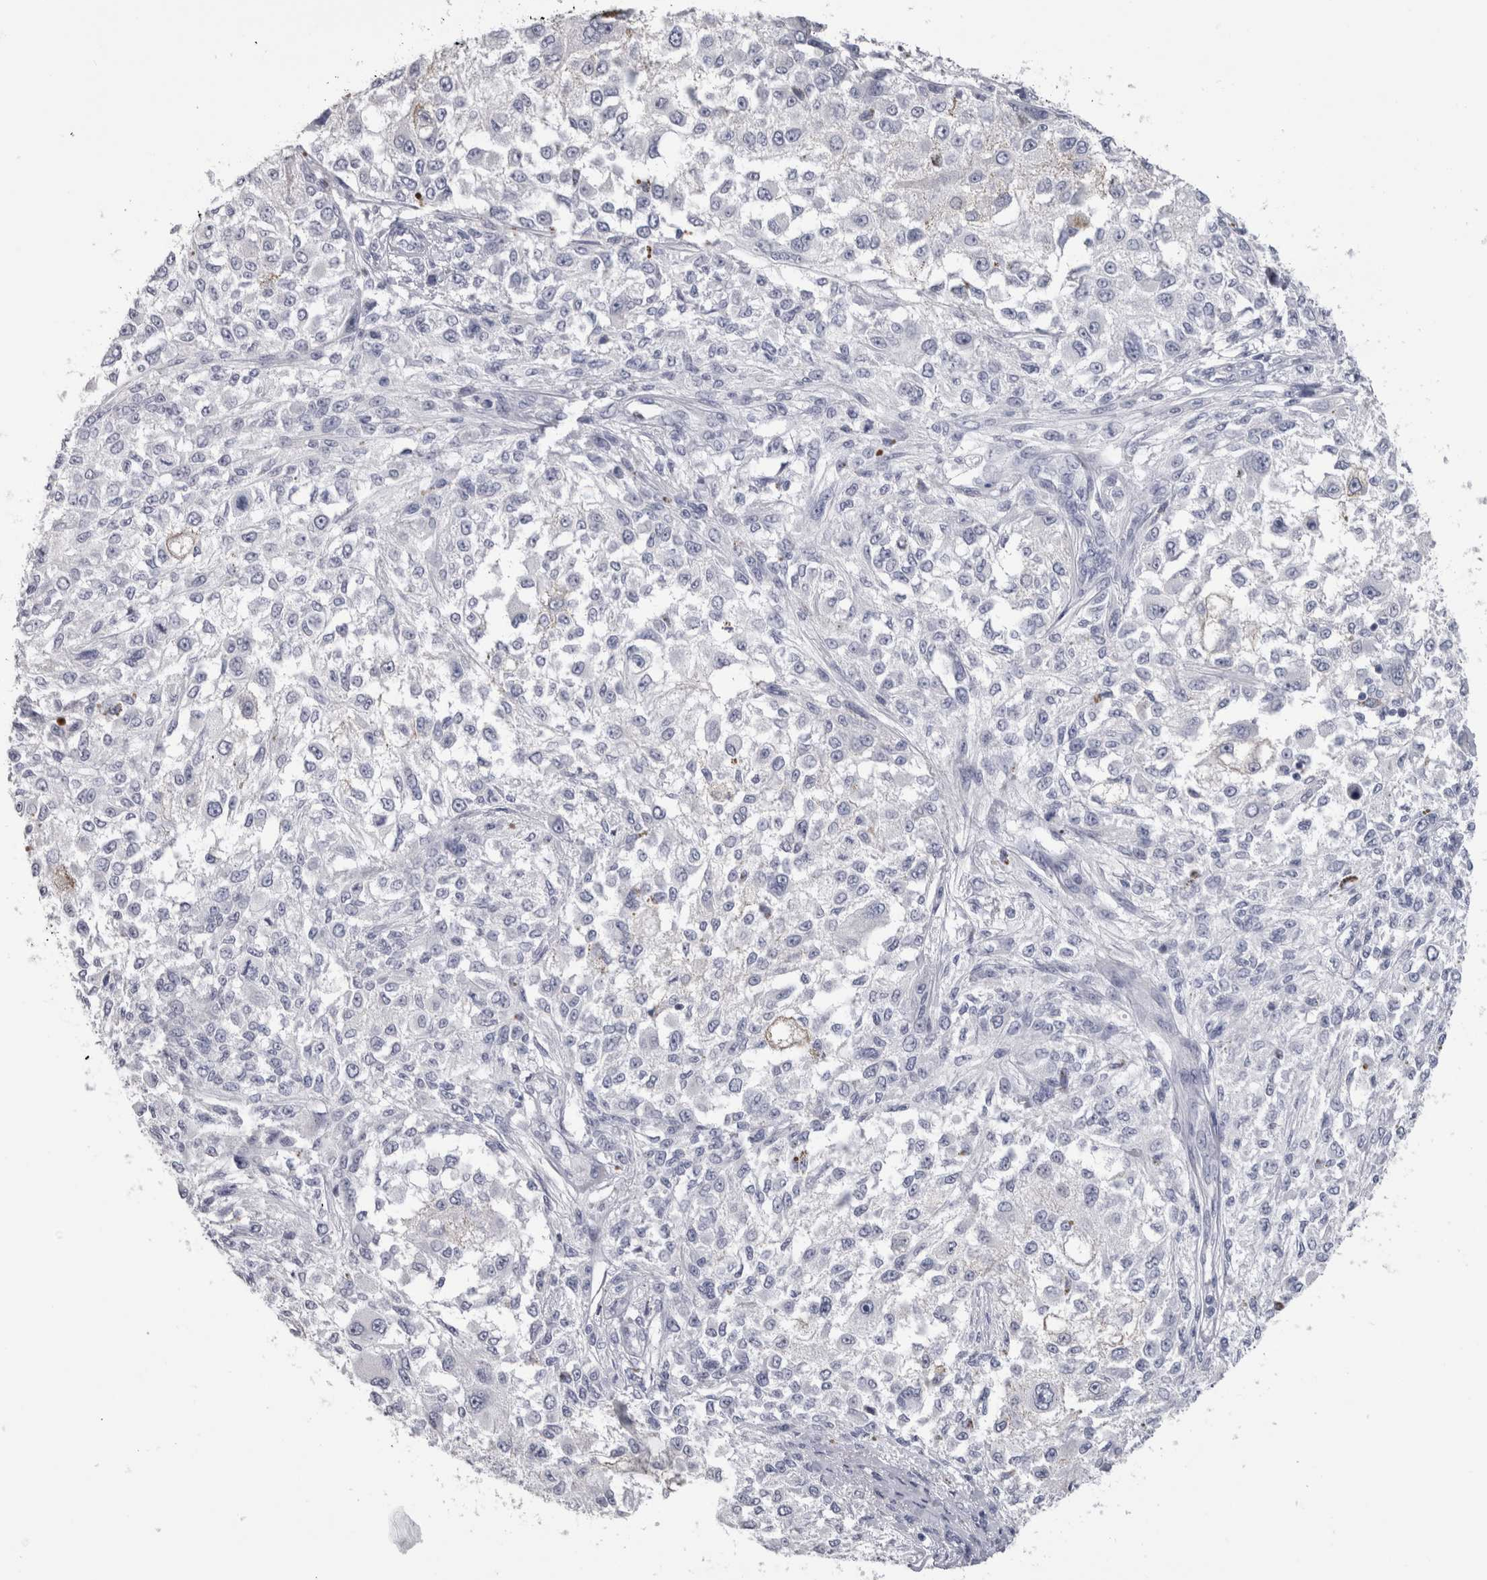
{"staining": {"intensity": "negative", "quantity": "none", "location": "none"}, "tissue": "melanoma", "cell_type": "Tumor cells", "image_type": "cancer", "snomed": [{"axis": "morphology", "description": "Necrosis, NOS"}, {"axis": "morphology", "description": "Malignant melanoma, NOS"}, {"axis": "topography", "description": "Skin"}], "caption": "Immunohistochemistry (IHC) image of neoplastic tissue: malignant melanoma stained with DAB (3,3'-diaminobenzidine) reveals no significant protein staining in tumor cells.", "gene": "PTH", "patient": {"sex": "female", "age": 87}}